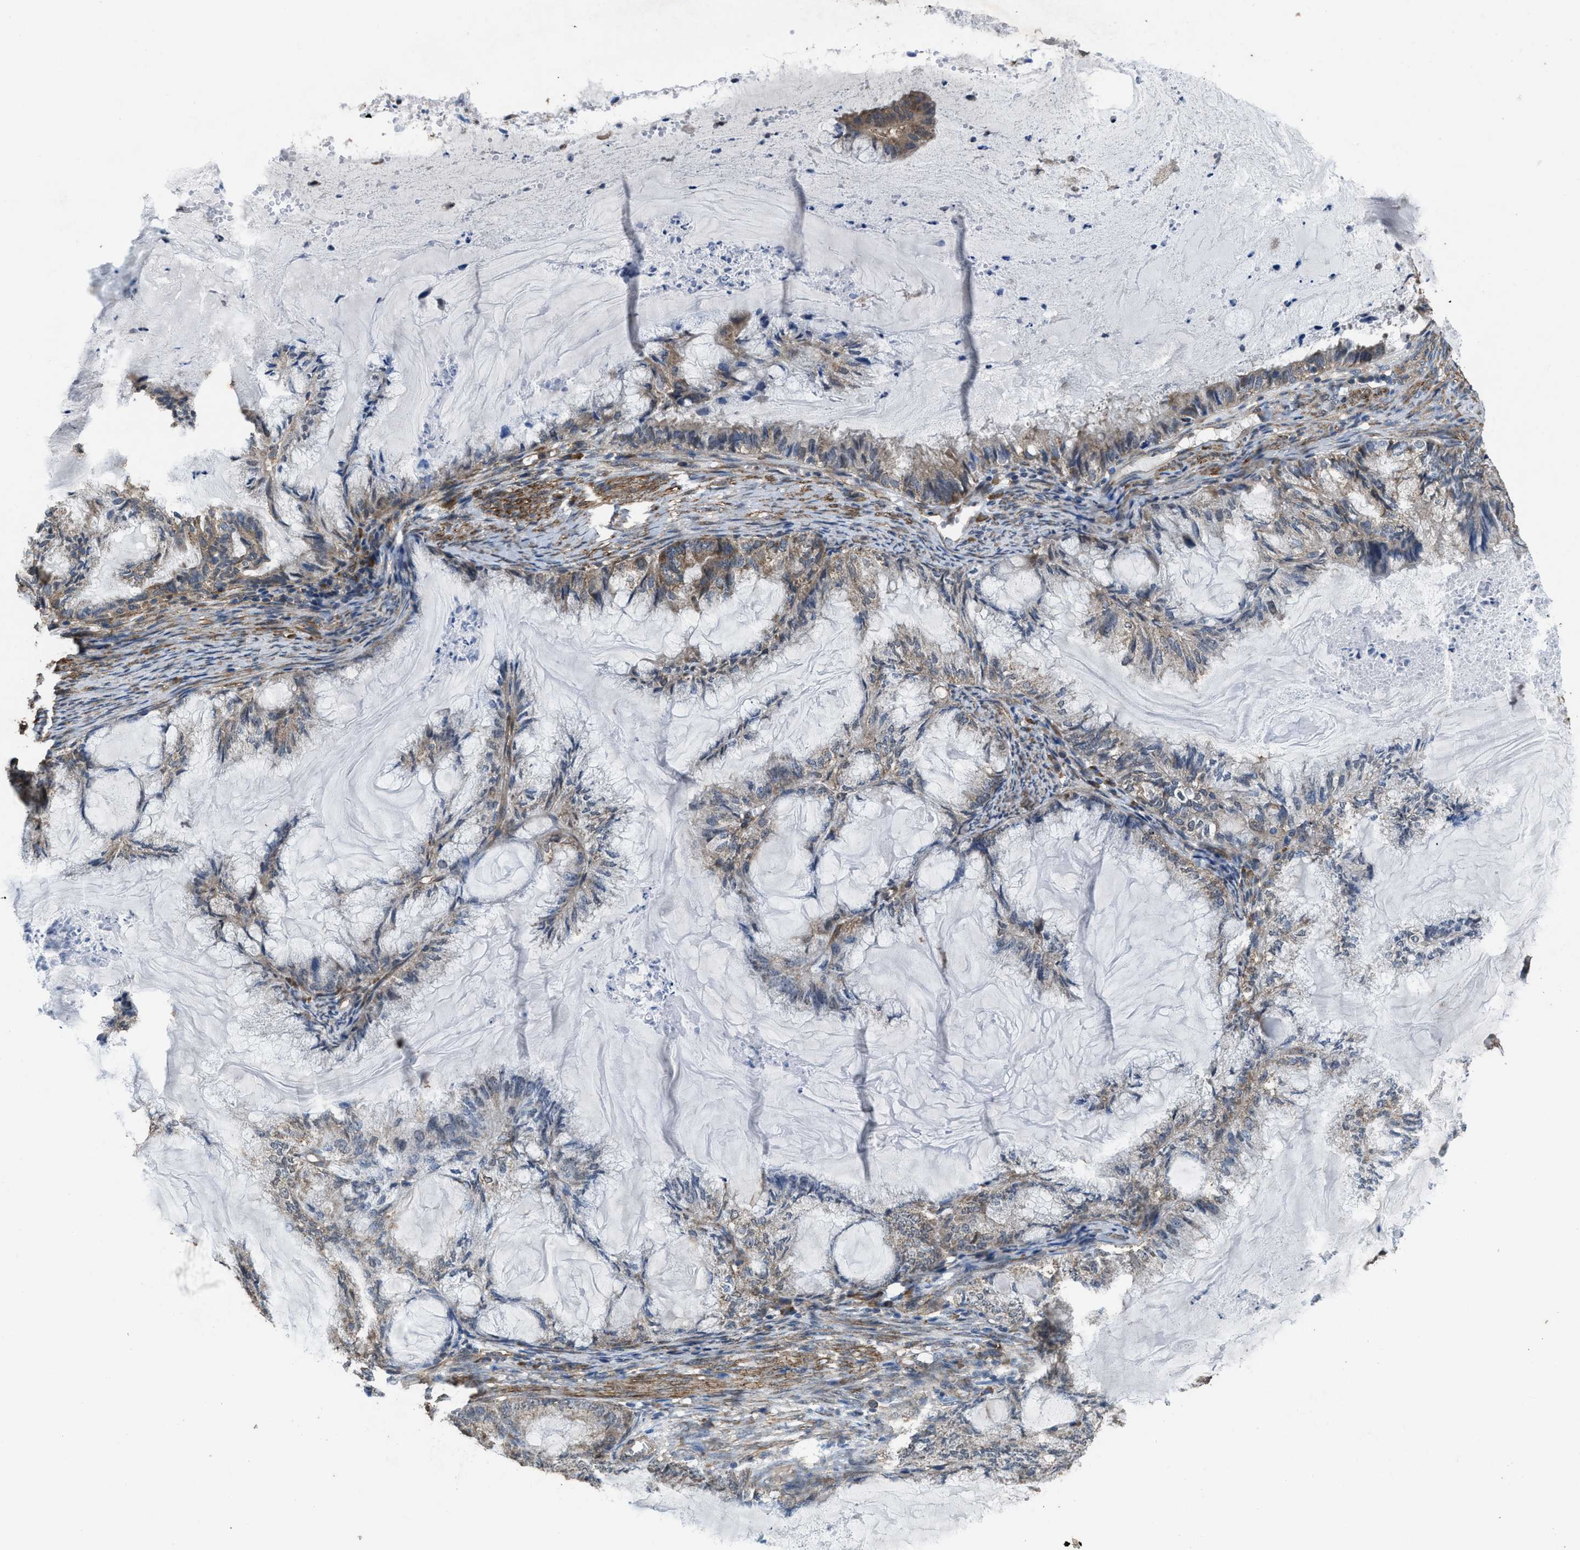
{"staining": {"intensity": "weak", "quantity": "25%-75%", "location": "cytoplasmic/membranous"}, "tissue": "endometrial cancer", "cell_type": "Tumor cells", "image_type": "cancer", "snomed": [{"axis": "morphology", "description": "Adenocarcinoma, NOS"}, {"axis": "topography", "description": "Endometrium"}], "caption": "A micrograph of endometrial cancer (adenocarcinoma) stained for a protein exhibits weak cytoplasmic/membranous brown staining in tumor cells.", "gene": "ARL6", "patient": {"sex": "female", "age": 86}}